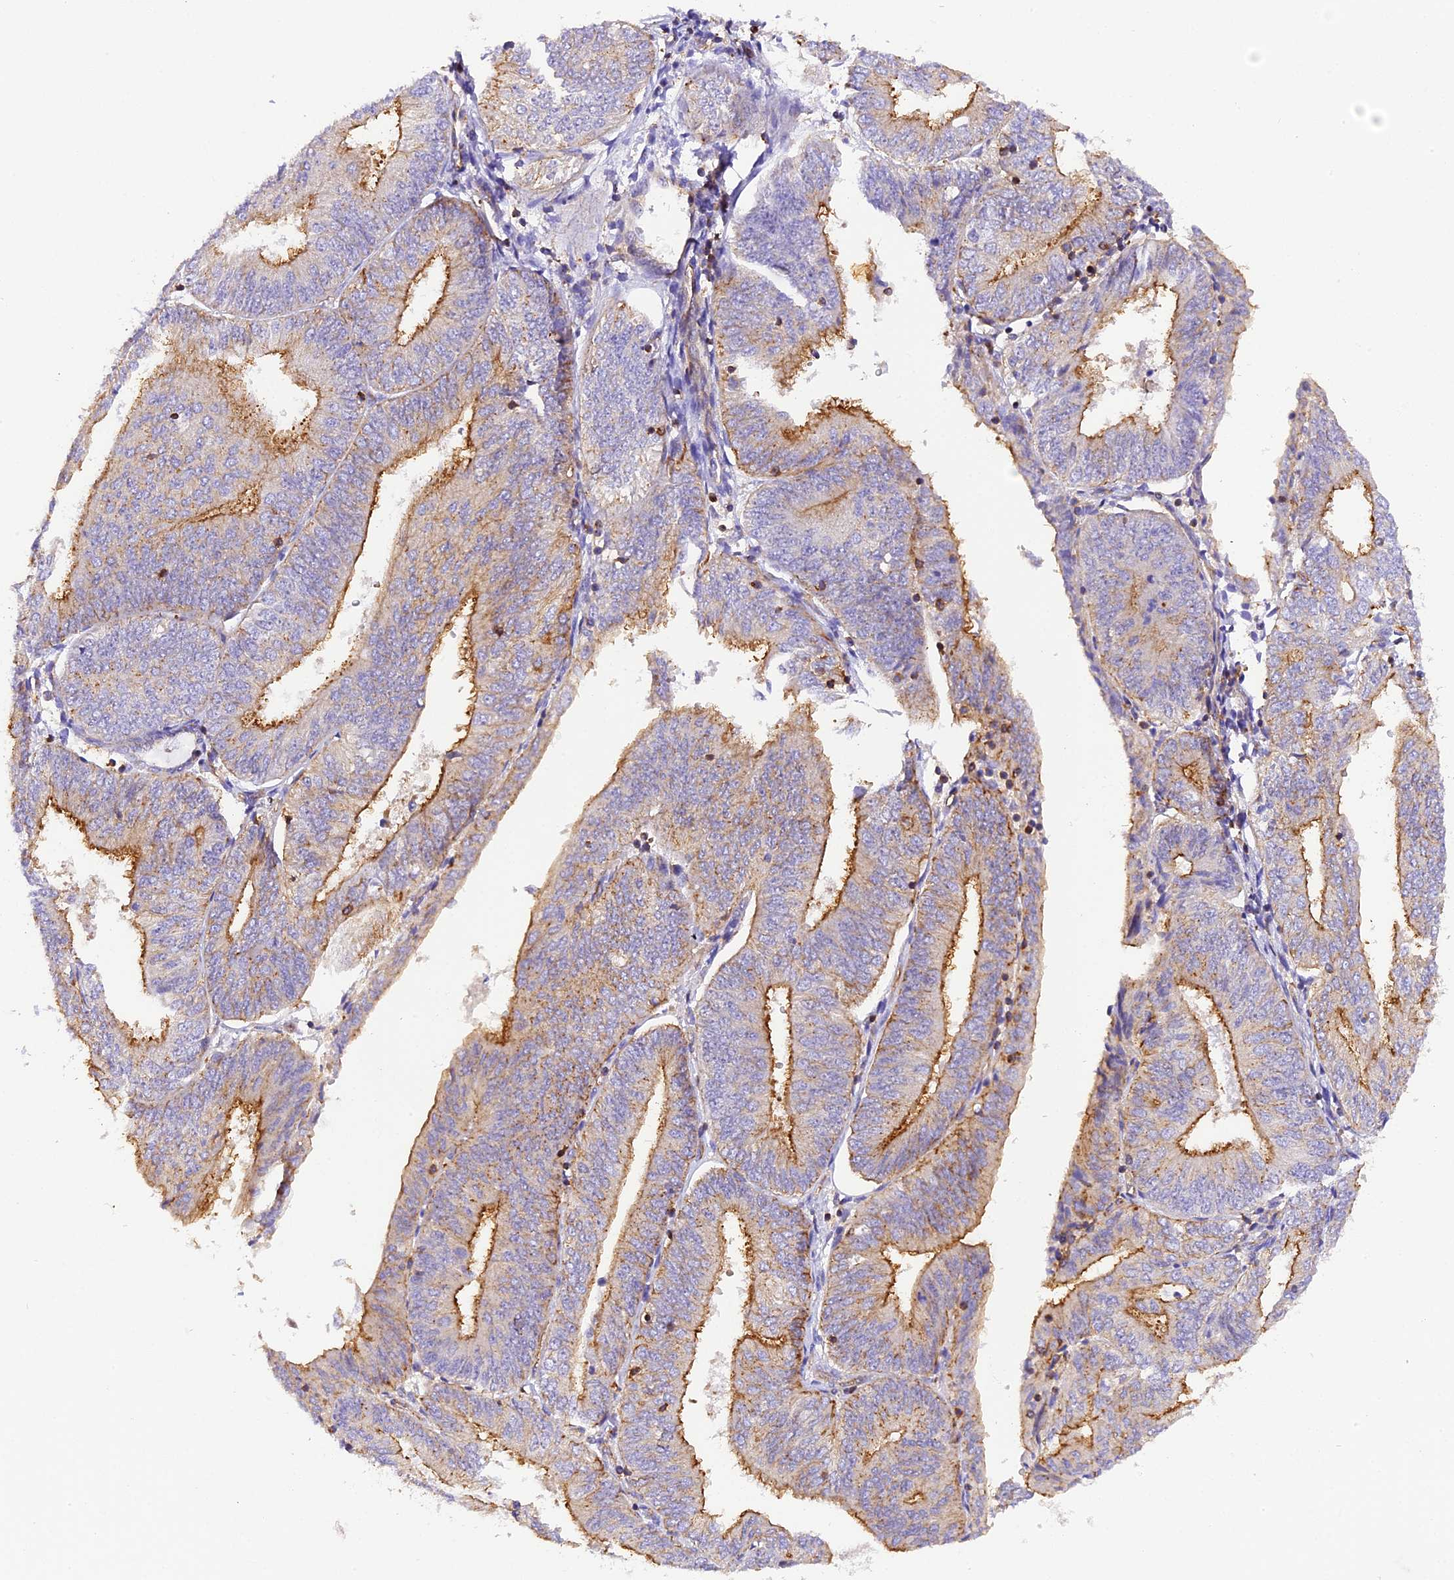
{"staining": {"intensity": "moderate", "quantity": ">75%", "location": "cytoplasmic/membranous"}, "tissue": "endometrial cancer", "cell_type": "Tumor cells", "image_type": "cancer", "snomed": [{"axis": "morphology", "description": "Adenocarcinoma, NOS"}, {"axis": "topography", "description": "Endometrium"}], "caption": "Brown immunohistochemical staining in endometrial cancer displays moderate cytoplasmic/membranous expression in about >75% of tumor cells.", "gene": "FAM193A", "patient": {"sex": "female", "age": 58}}